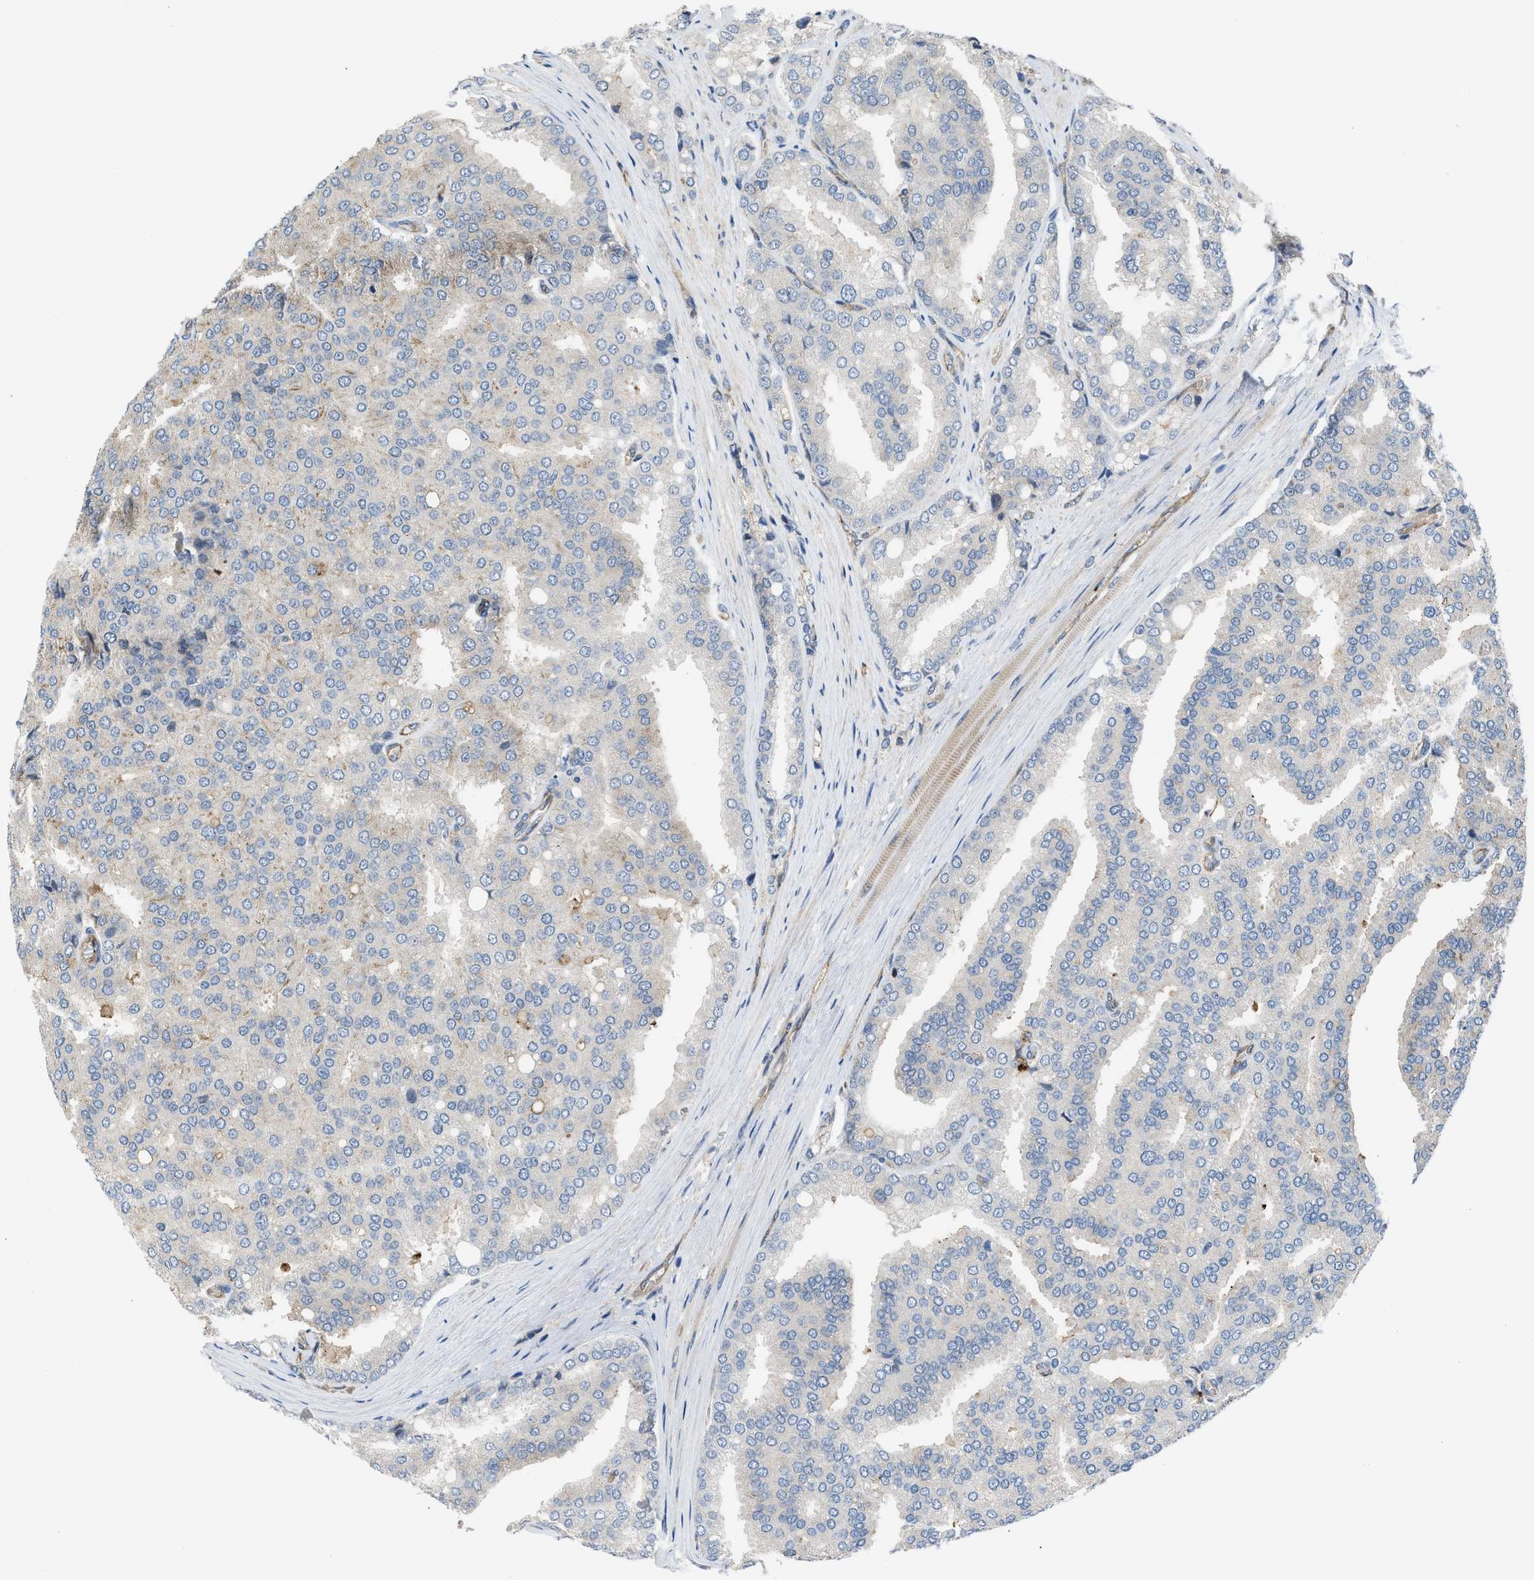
{"staining": {"intensity": "negative", "quantity": "none", "location": "none"}, "tissue": "prostate cancer", "cell_type": "Tumor cells", "image_type": "cancer", "snomed": [{"axis": "morphology", "description": "Adenocarcinoma, High grade"}, {"axis": "topography", "description": "Prostate"}], "caption": "This image is of high-grade adenocarcinoma (prostate) stained with immunohistochemistry to label a protein in brown with the nuclei are counter-stained blue. There is no positivity in tumor cells. (DAB (3,3'-diaminobenzidine) IHC, high magnification).", "gene": "GPATCH2L", "patient": {"sex": "male", "age": 50}}